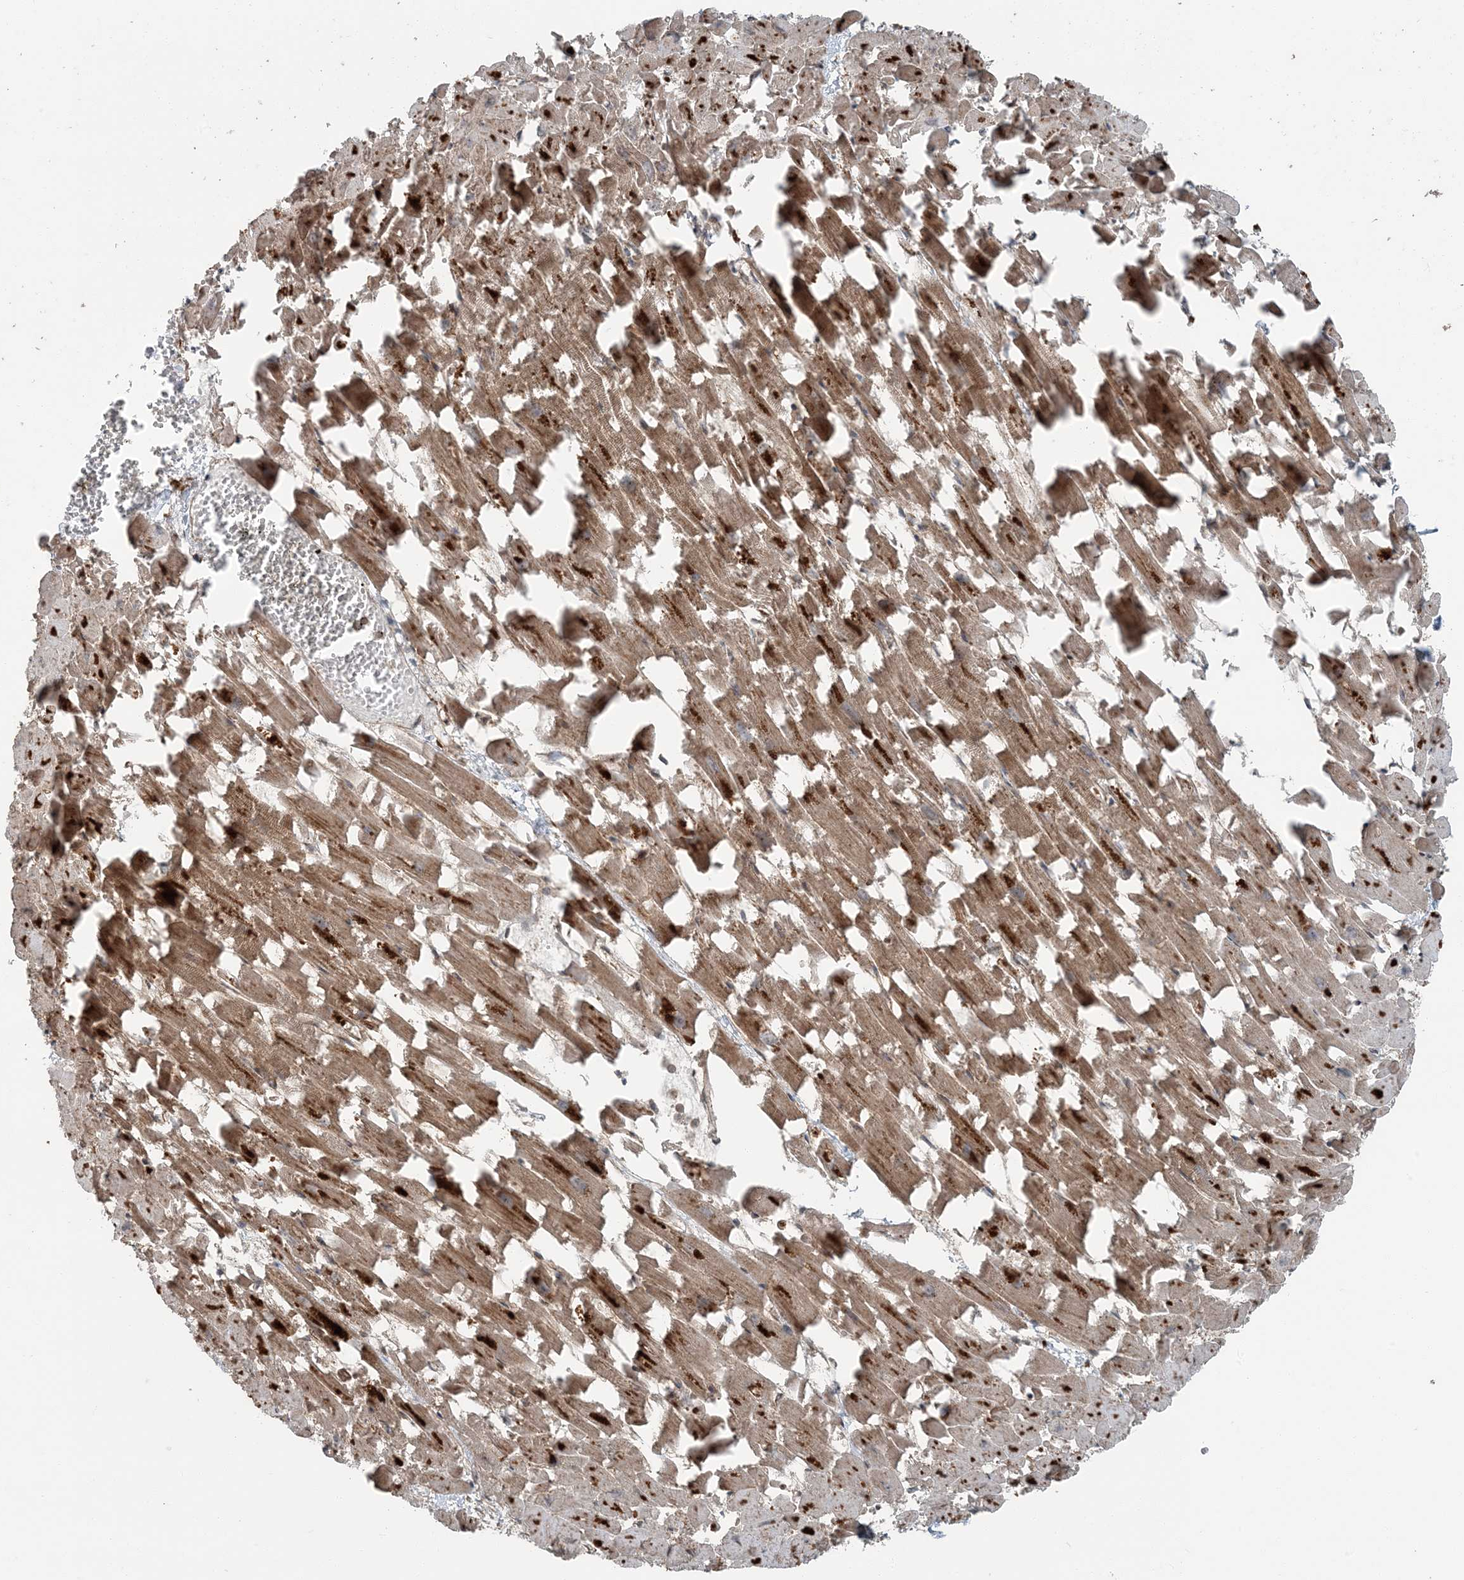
{"staining": {"intensity": "moderate", "quantity": ">75%", "location": "cytoplasmic/membranous"}, "tissue": "heart muscle", "cell_type": "Cardiomyocytes", "image_type": "normal", "snomed": [{"axis": "morphology", "description": "Normal tissue, NOS"}, {"axis": "topography", "description": "Heart"}], "caption": "Protein analysis of unremarkable heart muscle demonstrates moderate cytoplasmic/membranous expression in about >75% of cardiomyocytes. Ihc stains the protein in brown and the nuclei are stained blue.", "gene": "EDEM2", "patient": {"sex": "female", "age": 64}}